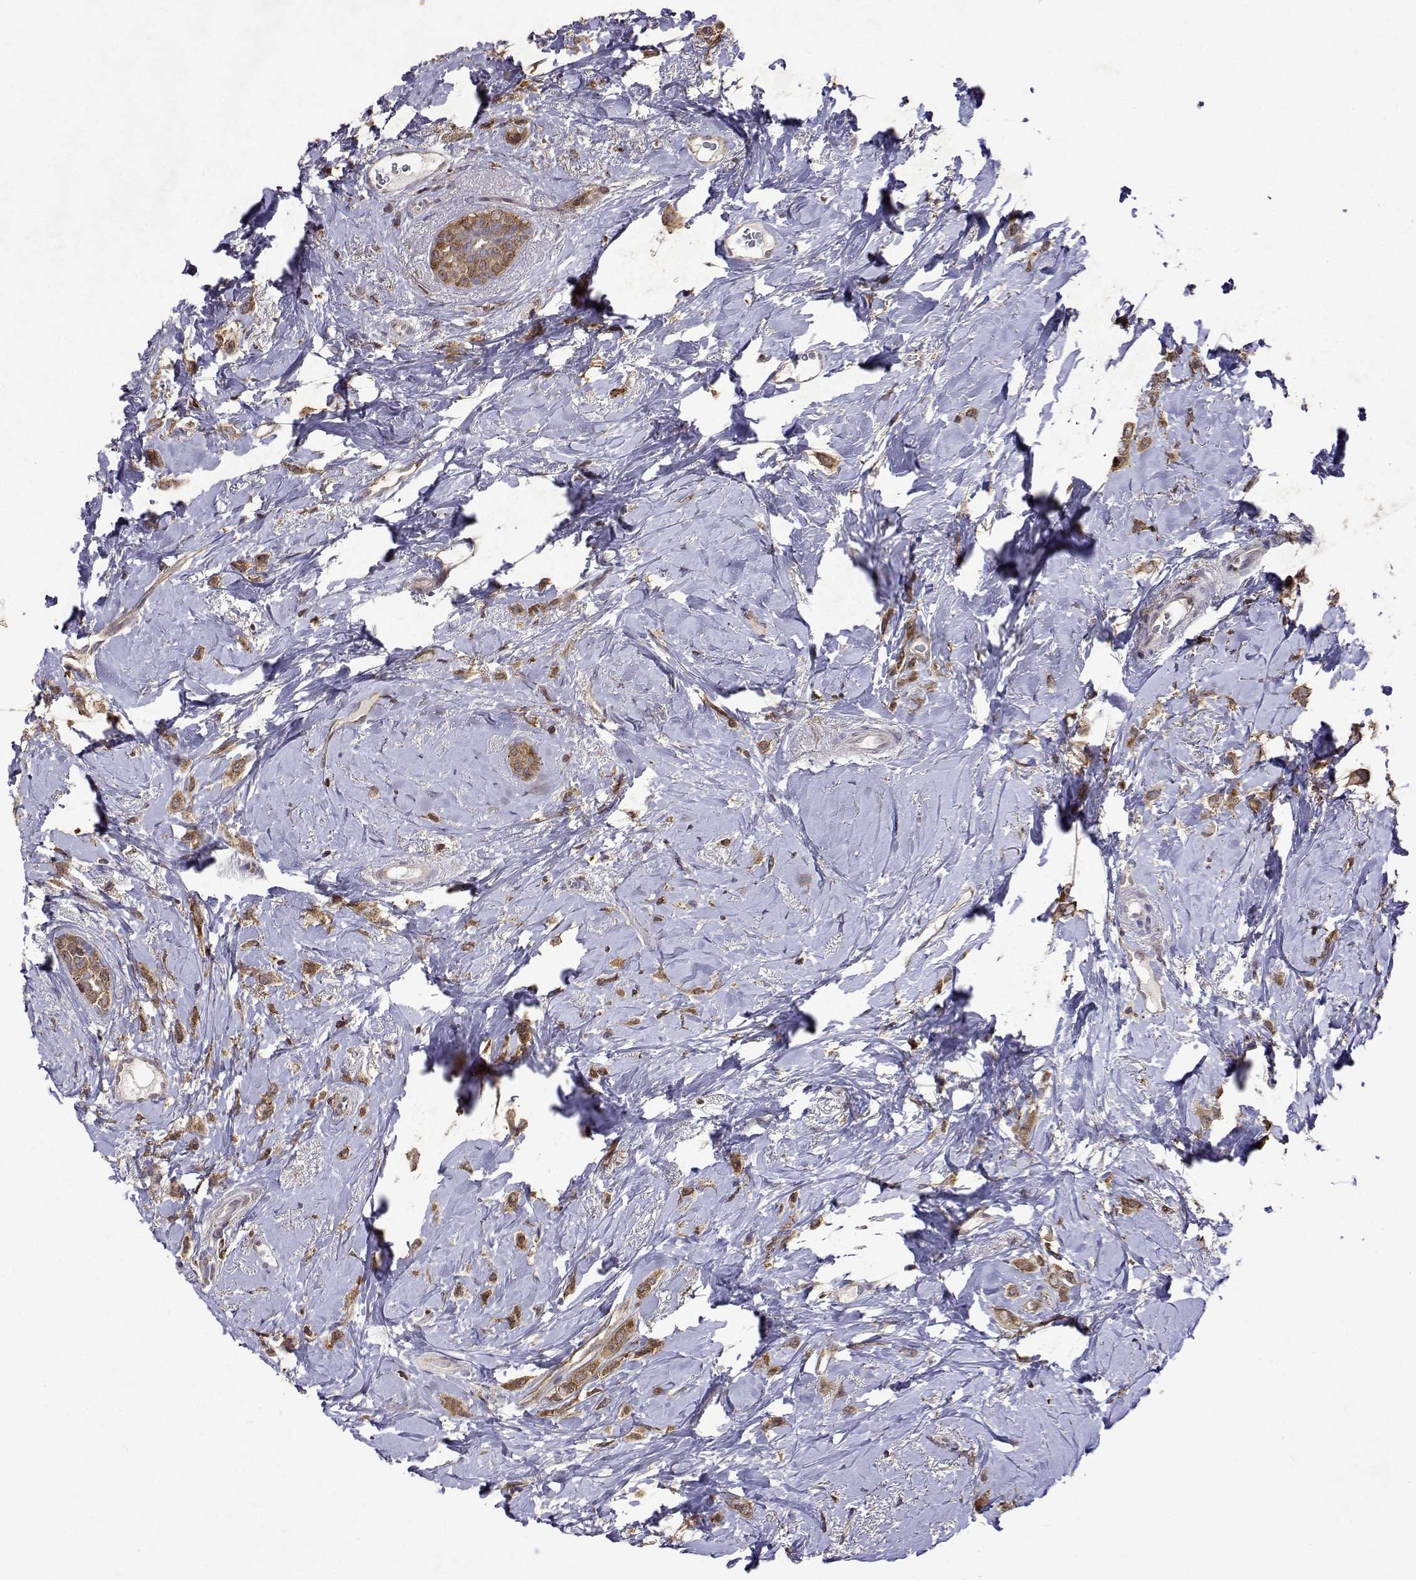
{"staining": {"intensity": "moderate", "quantity": ">75%", "location": "cytoplasmic/membranous"}, "tissue": "breast cancer", "cell_type": "Tumor cells", "image_type": "cancer", "snomed": [{"axis": "morphology", "description": "Lobular carcinoma"}, {"axis": "topography", "description": "Breast"}], "caption": "Protein staining of breast lobular carcinoma tissue shows moderate cytoplasmic/membranous positivity in about >75% of tumor cells.", "gene": "APAF1", "patient": {"sex": "female", "age": 66}}